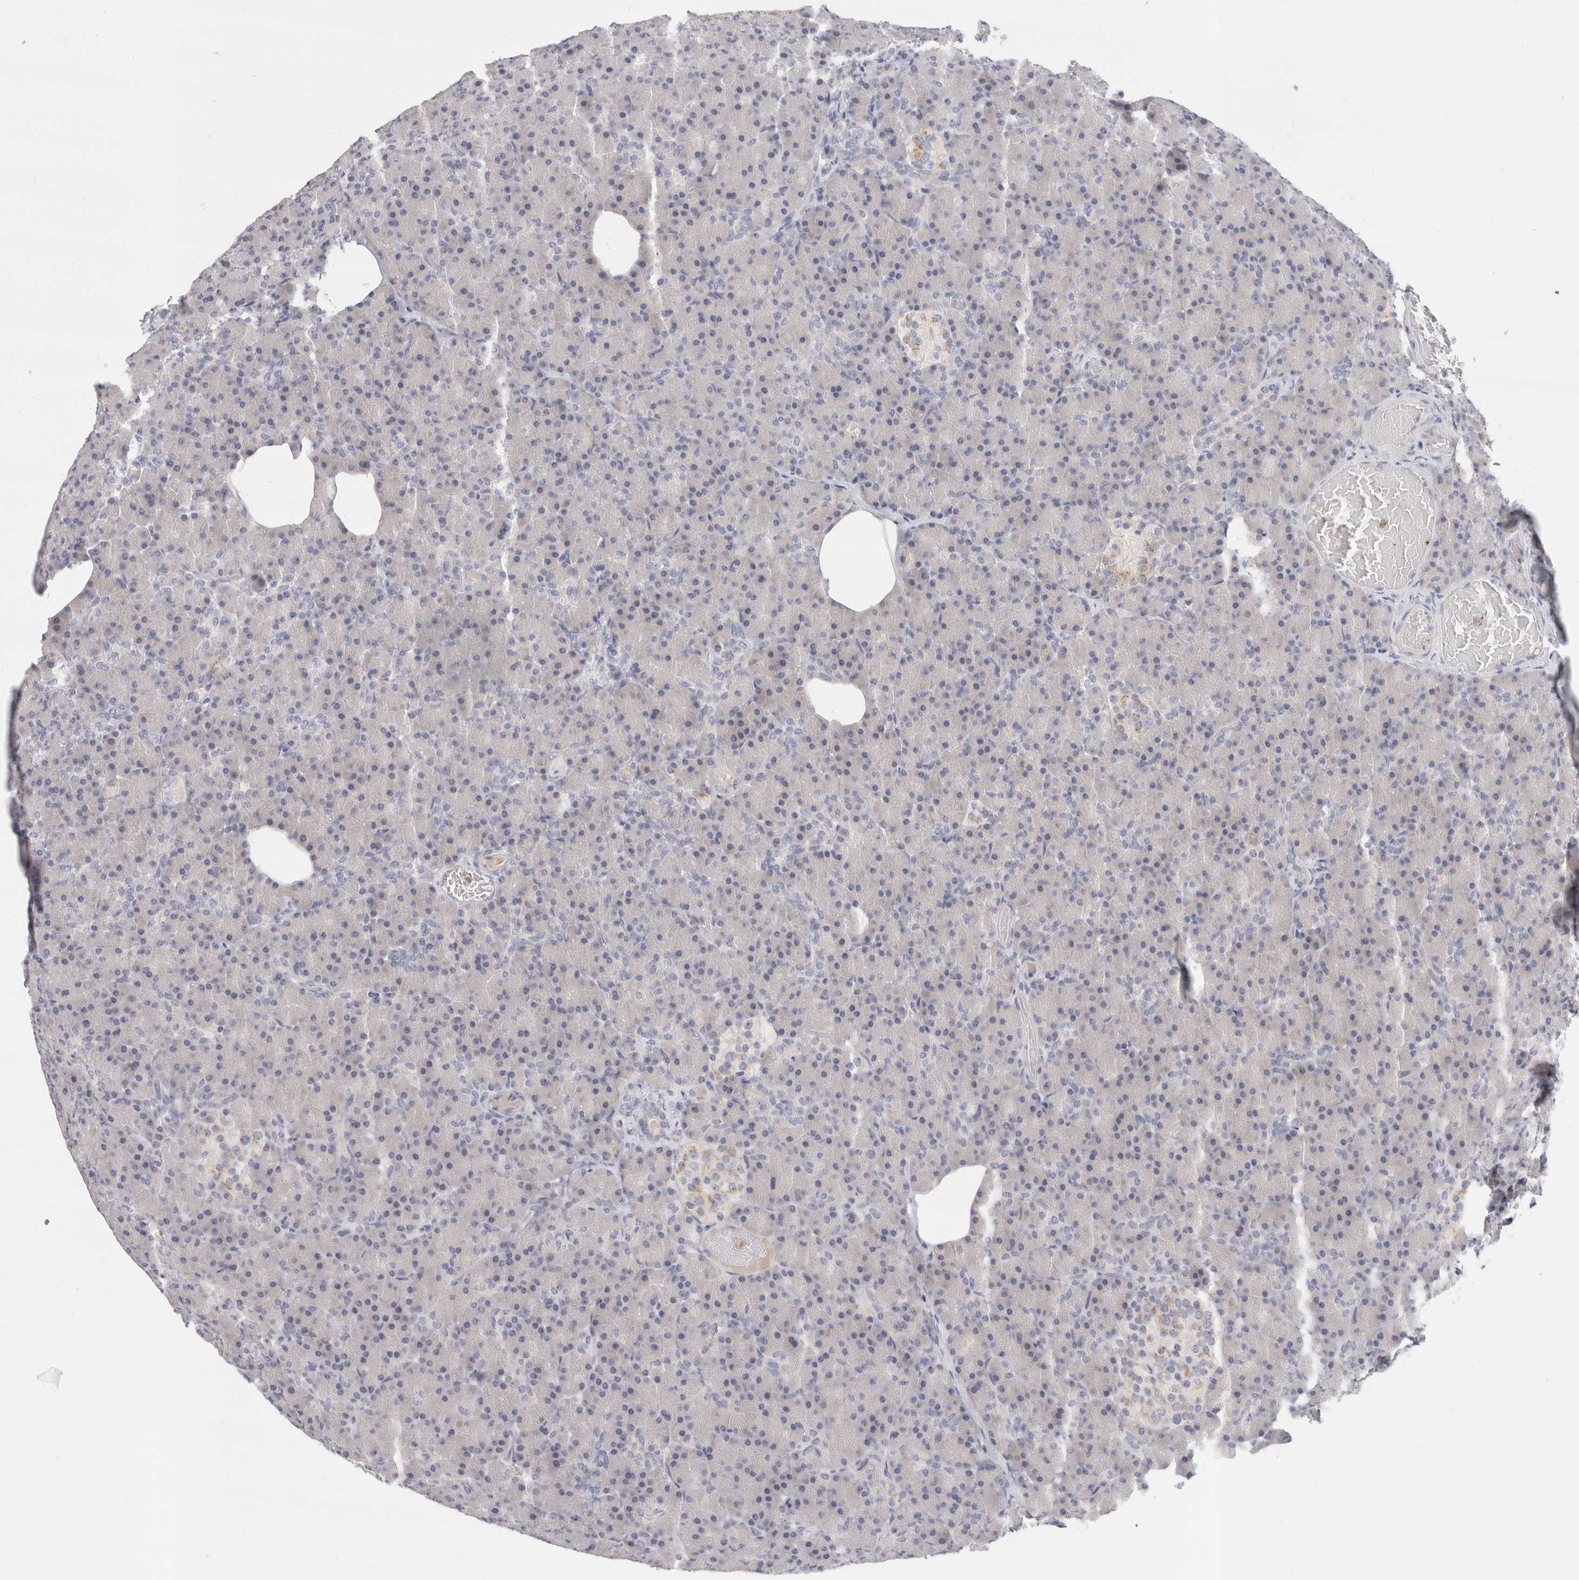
{"staining": {"intensity": "negative", "quantity": "none", "location": "none"}, "tissue": "pancreas", "cell_type": "Exocrine glandular cells", "image_type": "normal", "snomed": [{"axis": "morphology", "description": "Normal tissue, NOS"}, {"axis": "topography", "description": "Pancreas"}], "caption": "This is an immunohistochemistry (IHC) histopathology image of benign pancreas. There is no staining in exocrine glandular cells.", "gene": "STK31", "patient": {"sex": "female", "age": 43}}